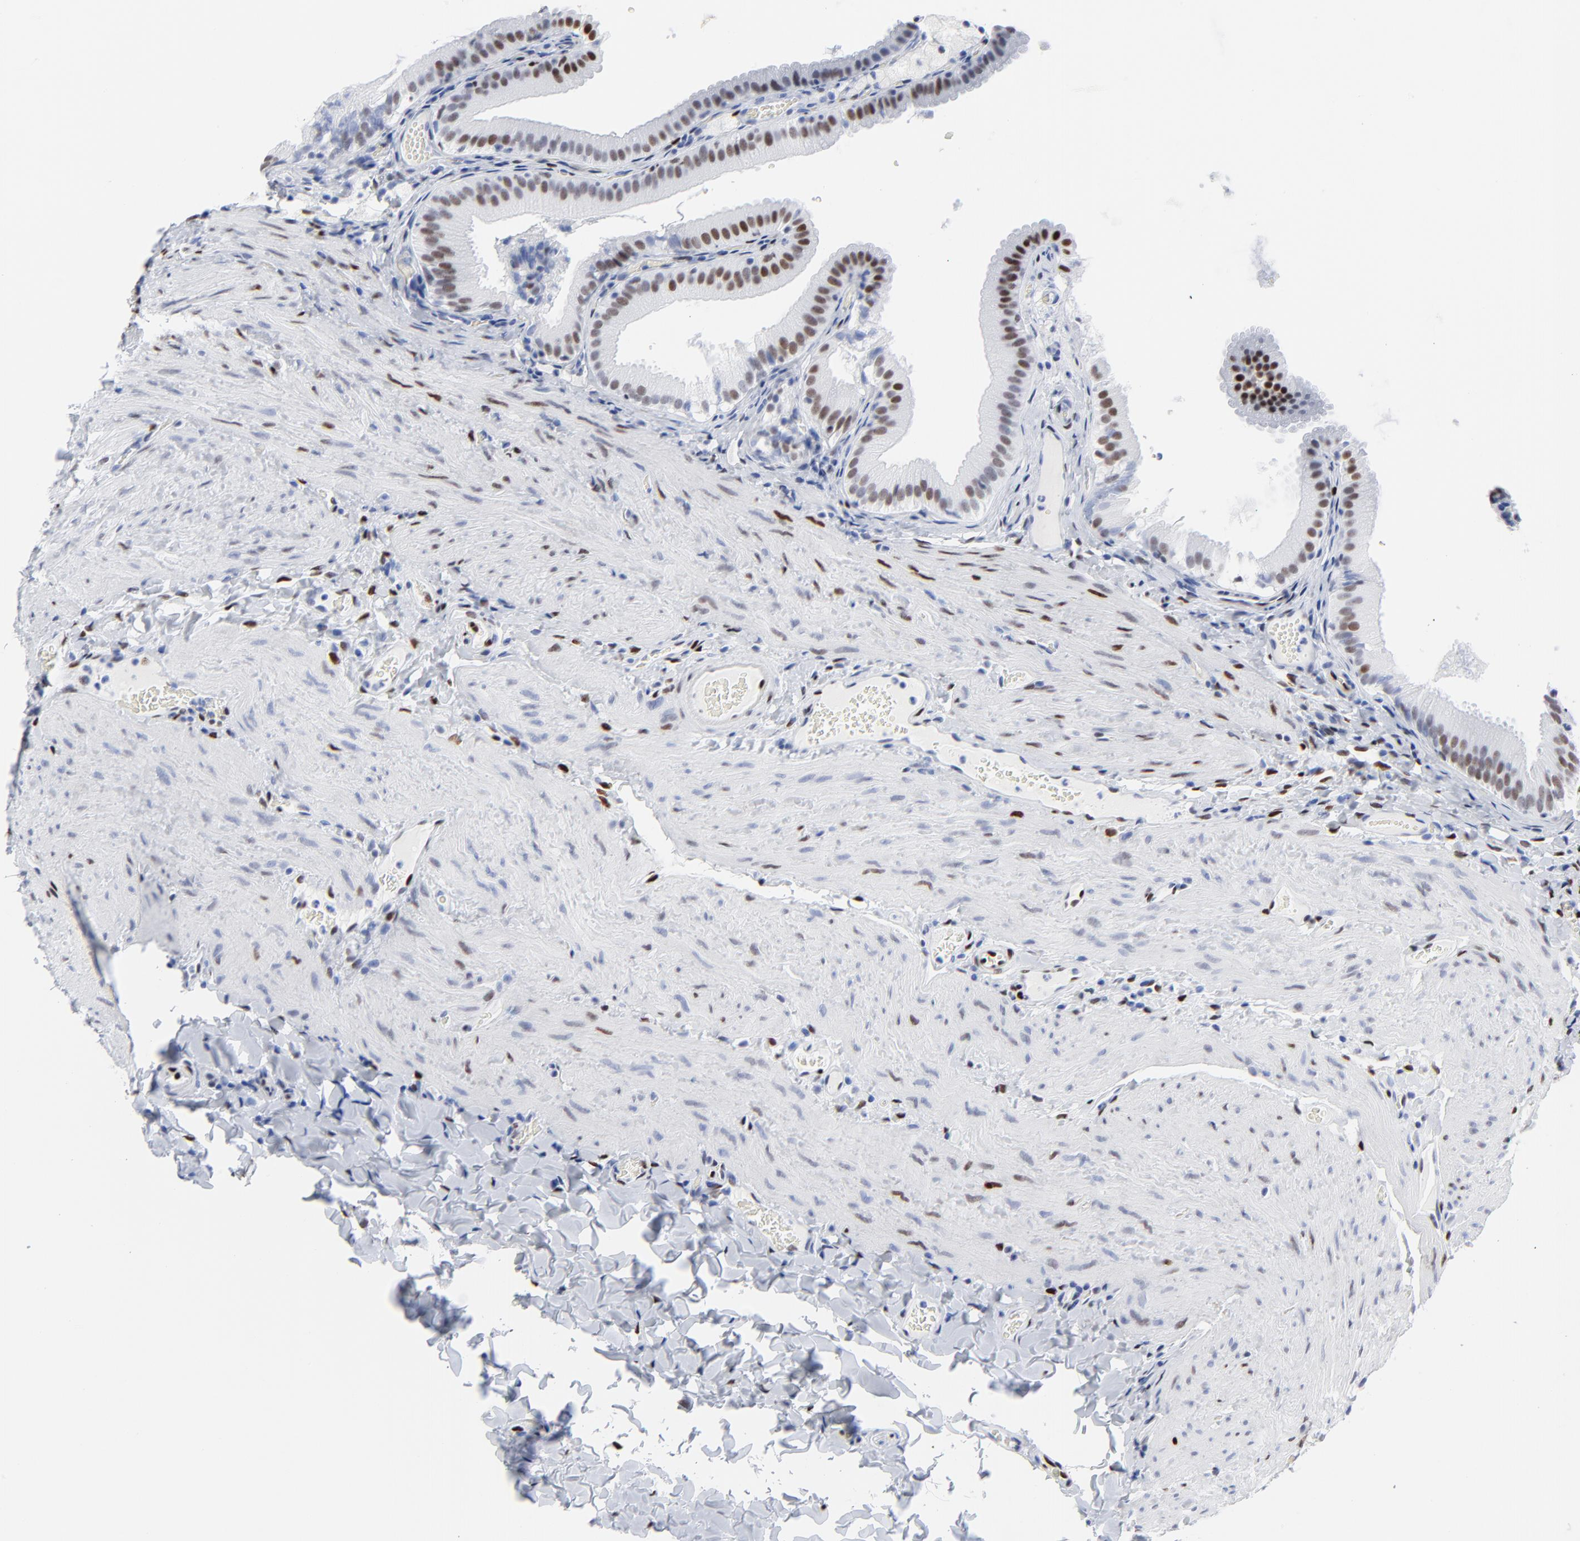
{"staining": {"intensity": "strong", "quantity": ">75%", "location": "nuclear"}, "tissue": "gallbladder", "cell_type": "Glandular cells", "image_type": "normal", "snomed": [{"axis": "morphology", "description": "Normal tissue, NOS"}, {"axis": "topography", "description": "Gallbladder"}], "caption": "This histopathology image displays IHC staining of benign human gallbladder, with high strong nuclear positivity in about >75% of glandular cells.", "gene": "JUN", "patient": {"sex": "female", "age": 24}}